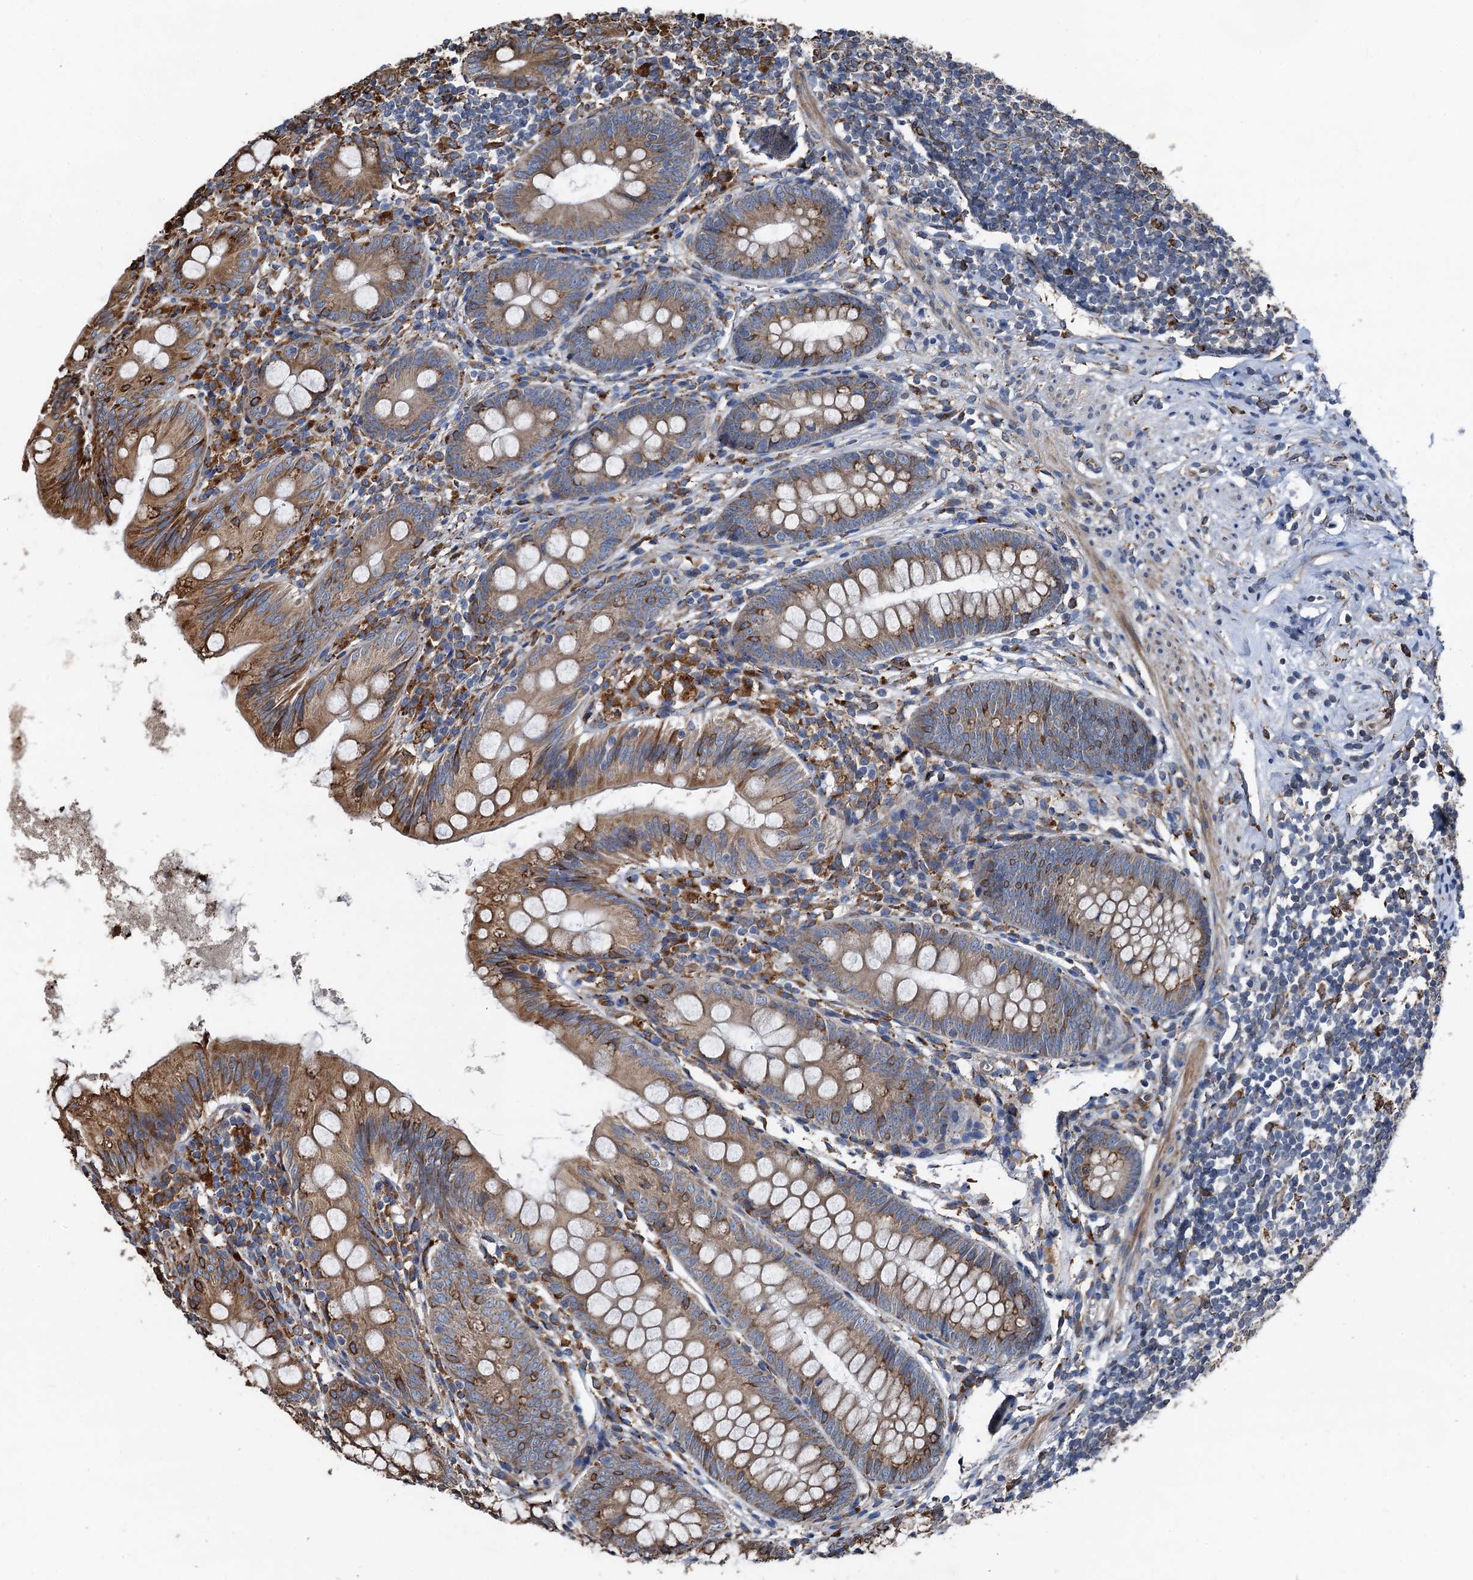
{"staining": {"intensity": "moderate", "quantity": ">75%", "location": "cytoplasmic/membranous"}, "tissue": "appendix", "cell_type": "Glandular cells", "image_type": "normal", "snomed": [{"axis": "morphology", "description": "Normal tissue, NOS"}, {"axis": "topography", "description": "Appendix"}], "caption": "About >75% of glandular cells in normal human appendix exhibit moderate cytoplasmic/membranous protein staining as visualized by brown immunohistochemical staining.", "gene": "NEURL1B", "patient": {"sex": "female", "age": 51}}